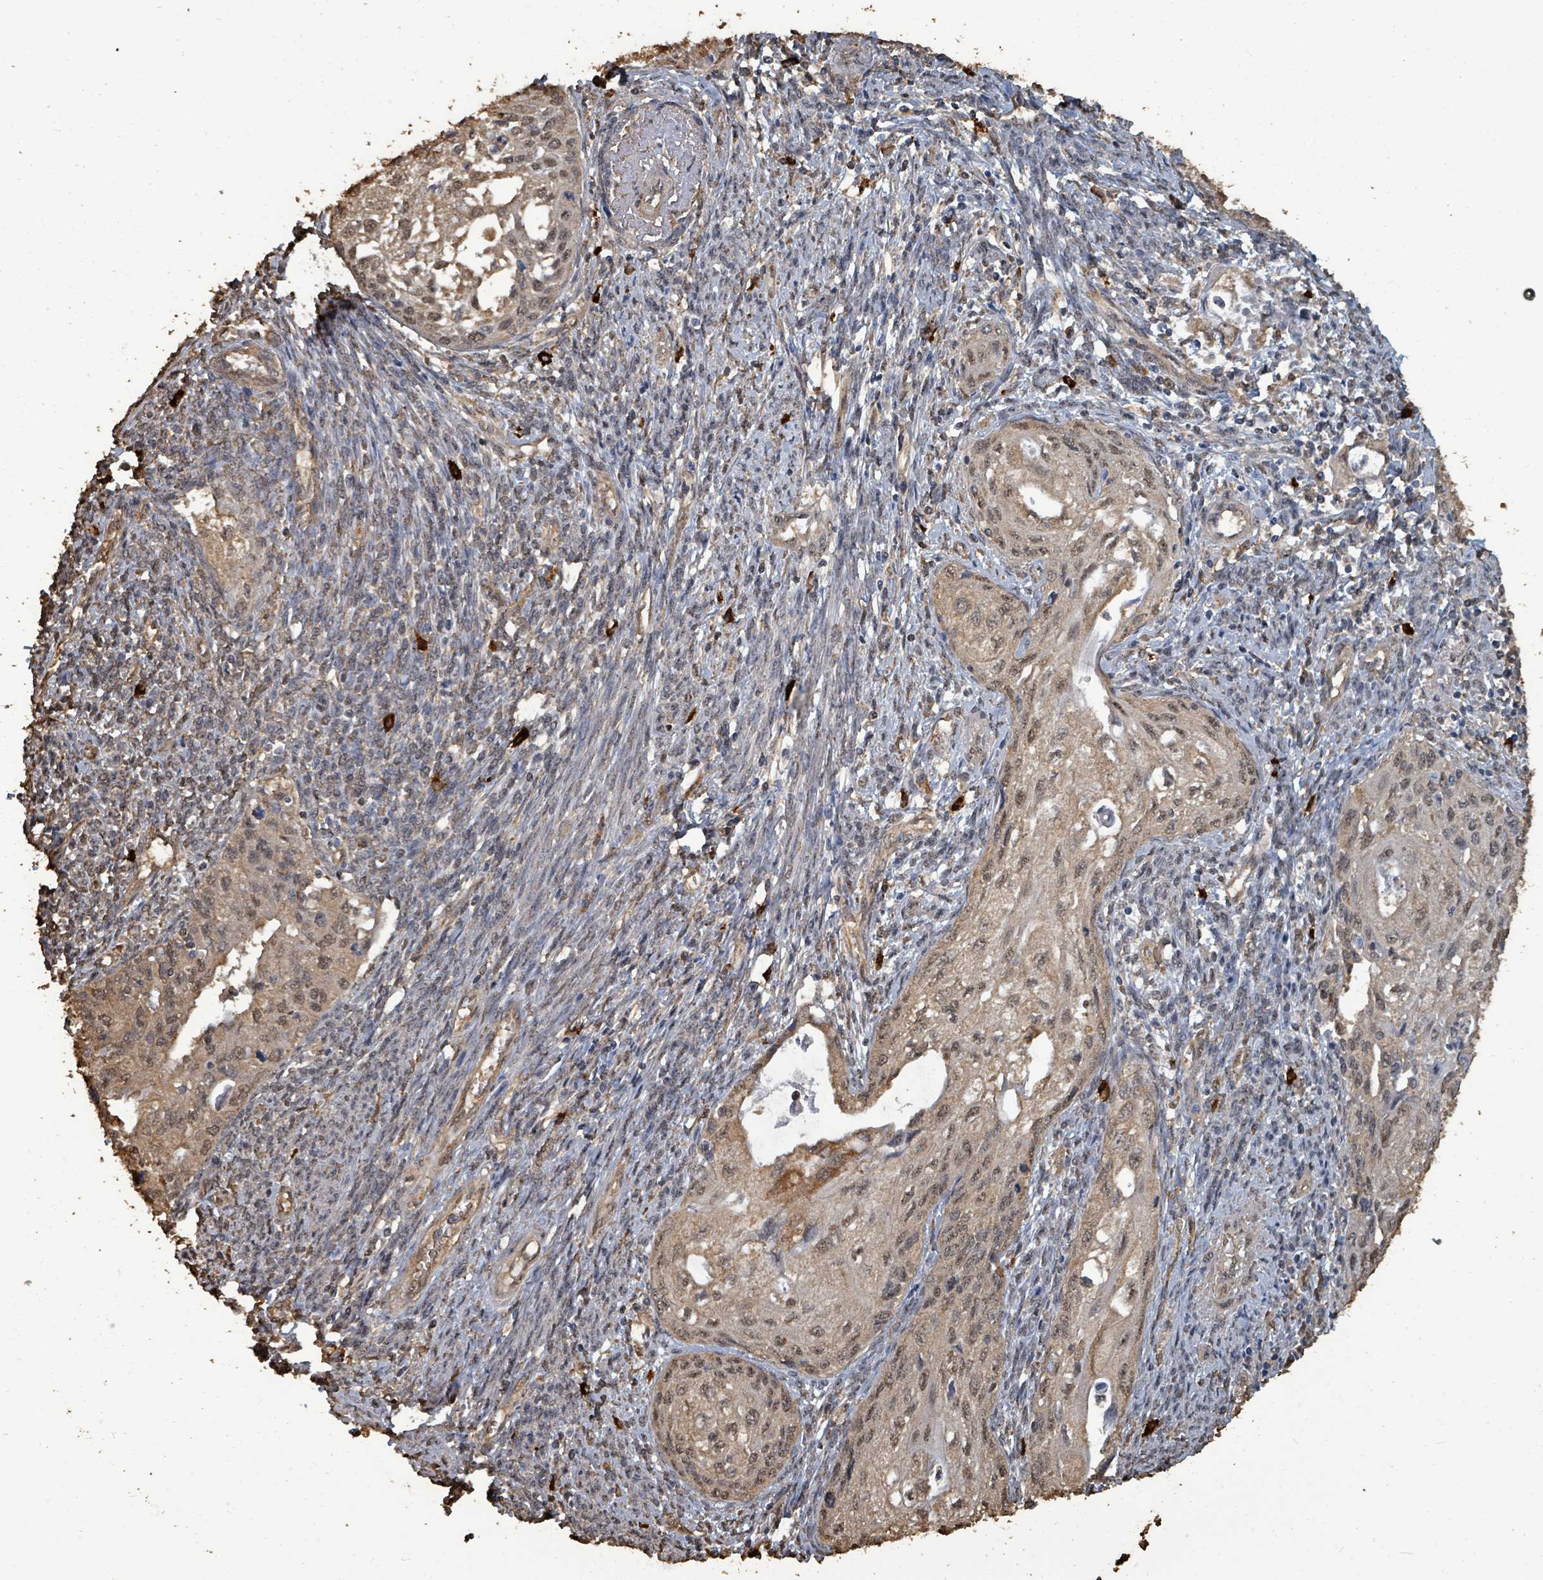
{"staining": {"intensity": "weak", "quantity": ">75%", "location": "nuclear"}, "tissue": "cervical cancer", "cell_type": "Tumor cells", "image_type": "cancer", "snomed": [{"axis": "morphology", "description": "Squamous cell carcinoma, NOS"}, {"axis": "topography", "description": "Cervix"}], "caption": "Immunohistochemical staining of human cervical cancer (squamous cell carcinoma) exhibits low levels of weak nuclear protein expression in about >75% of tumor cells. (DAB (3,3'-diaminobenzidine) IHC with brightfield microscopy, high magnification).", "gene": "C6orf52", "patient": {"sex": "female", "age": 67}}